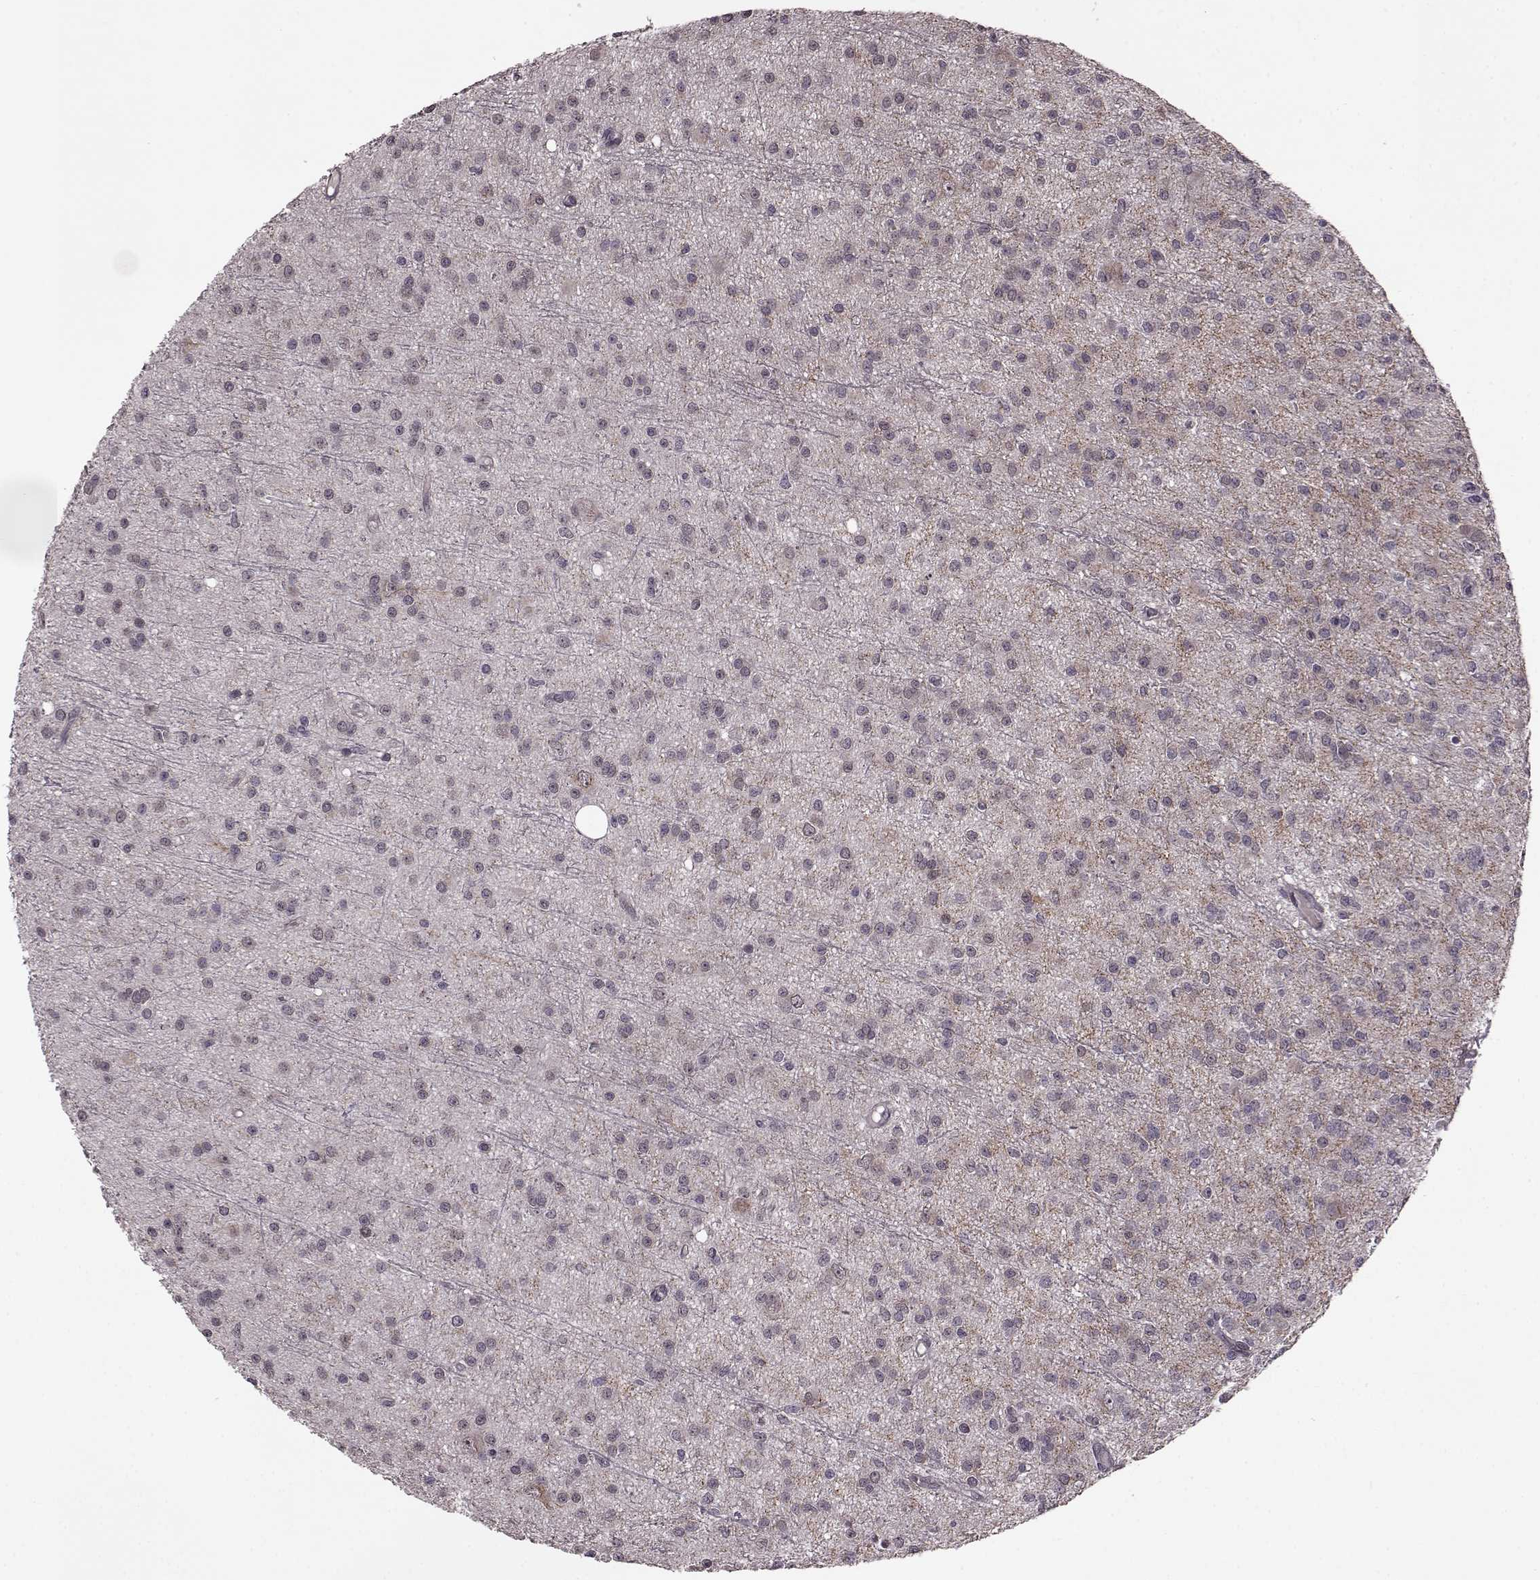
{"staining": {"intensity": "negative", "quantity": "none", "location": "none"}, "tissue": "glioma", "cell_type": "Tumor cells", "image_type": "cancer", "snomed": [{"axis": "morphology", "description": "Glioma, malignant, Low grade"}, {"axis": "topography", "description": "Brain"}], "caption": "High magnification brightfield microscopy of malignant low-grade glioma stained with DAB (3,3'-diaminobenzidine) (brown) and counterstained with hematoxylin (blue): tumor cells show no significant expression.", "gene": "SYNPO", "patient": {"sex": "male", "age": 27}}